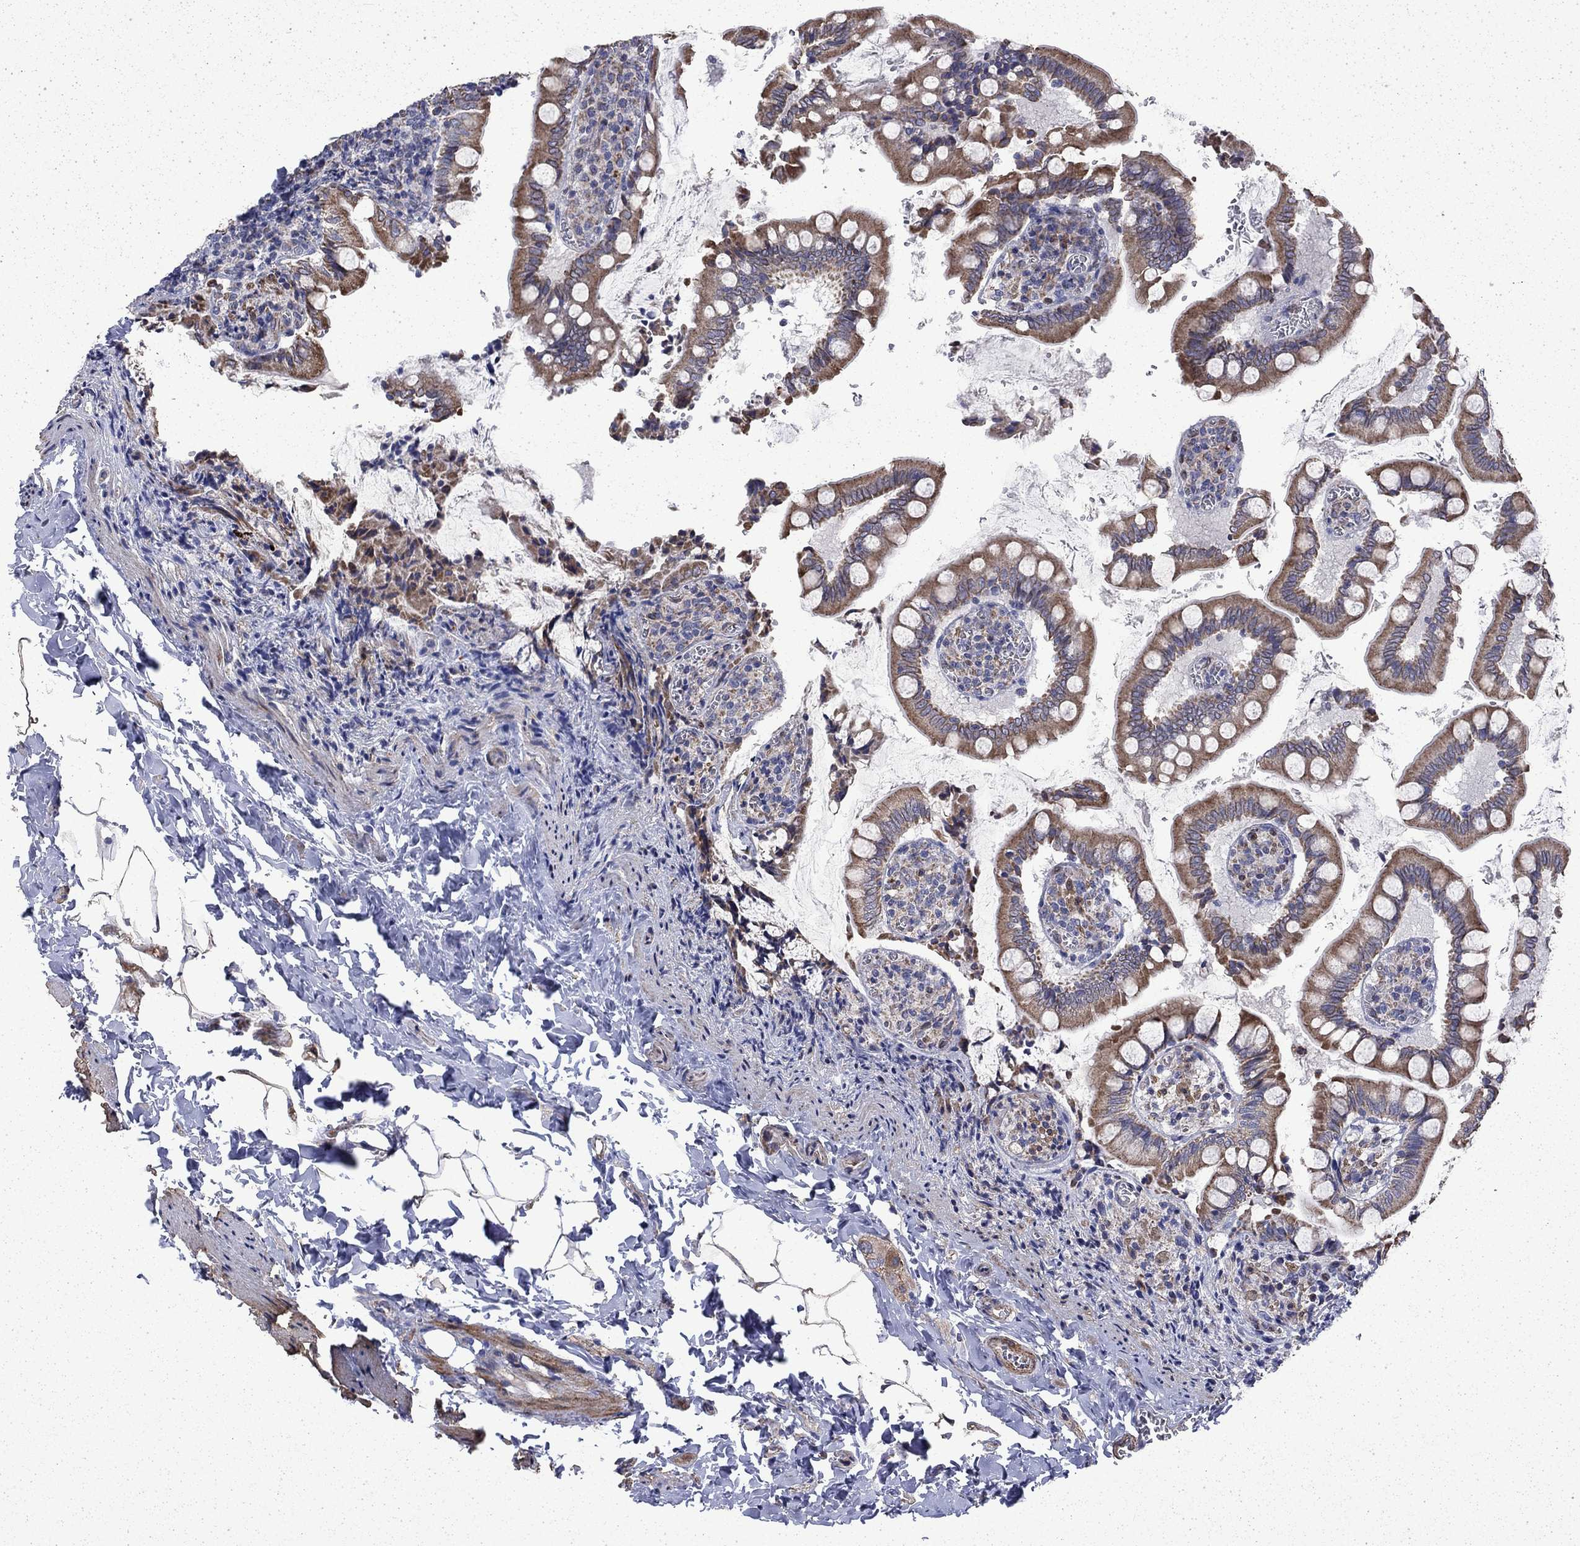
{"staining": {"intensity": "moderate", "quantity": "25%-75%", "location": "cytoplasmic/membranous"}, "tissue": "small intestine", "cell_type": "Glandular cells", "image_type": "normal", "snomed": [{"axis": "morphology", "description": "Normal tissue, NOS"}, {"axis": "topography", "description": "Small intestine"}], "caption": "Small intestine stained for a protein reveals moderate cytoplasmic/membranous positivity in glandular cells.", "gene": "DTNA", "patient": {"sex": "female", "age": 56}}